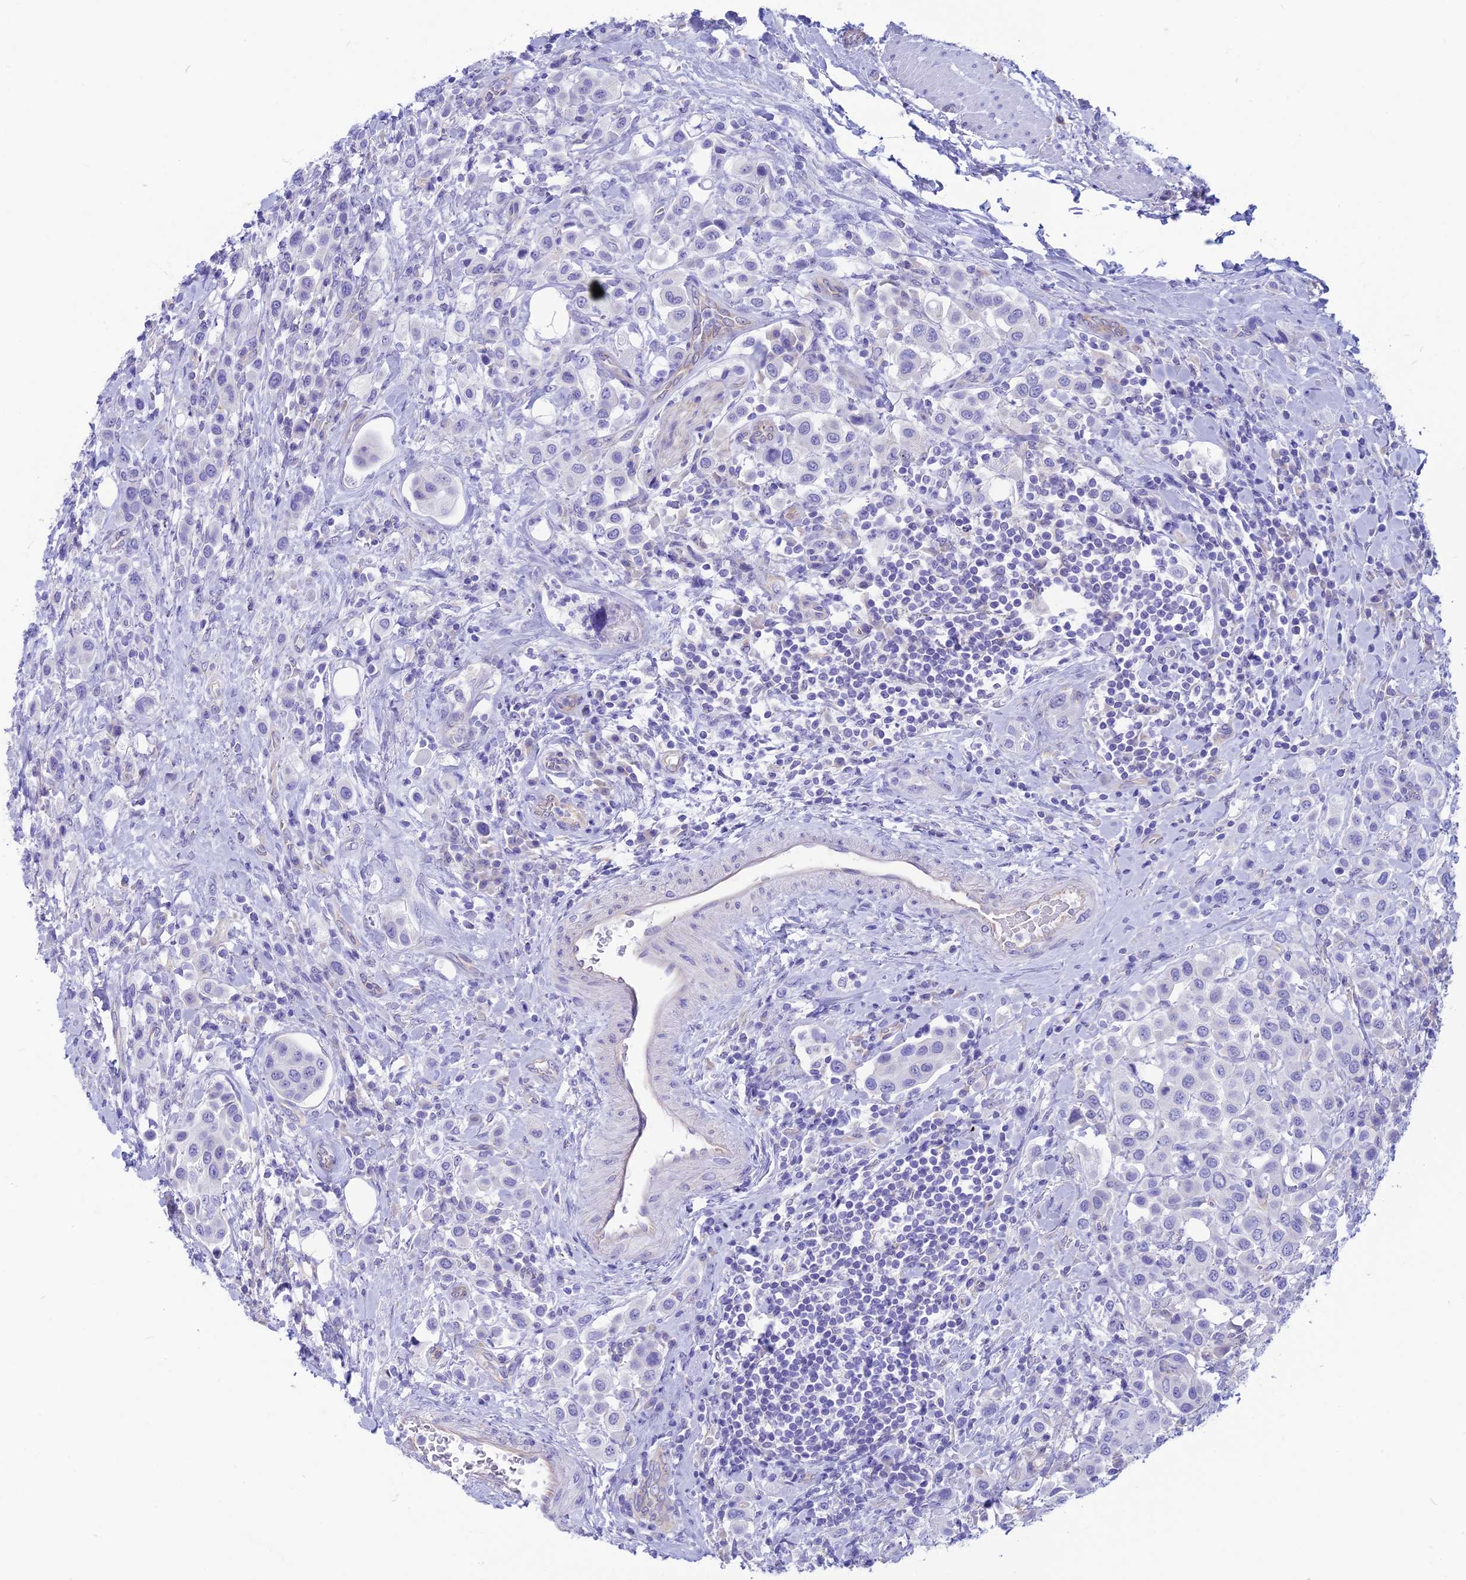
{"staining": {"intensity": "negative", "quantity": "none", "location": "none"}, "tissue": "urothelial cancer", "cell_type": "Tumor cells", "image_type": "cancer", "snomed": [{"axis": "morphology", "description": "Urothelial carcinoma, High grade"}, {"axis": "topography", "description": "Urinary bladder"}], "caption": "Immunohistochemical staining of urothelial carcinoma (high-grade) exhibits no significant positivity in tumor cells.", "gene": "GNGT2", "patient": {"sex": "male", "age": 50}}